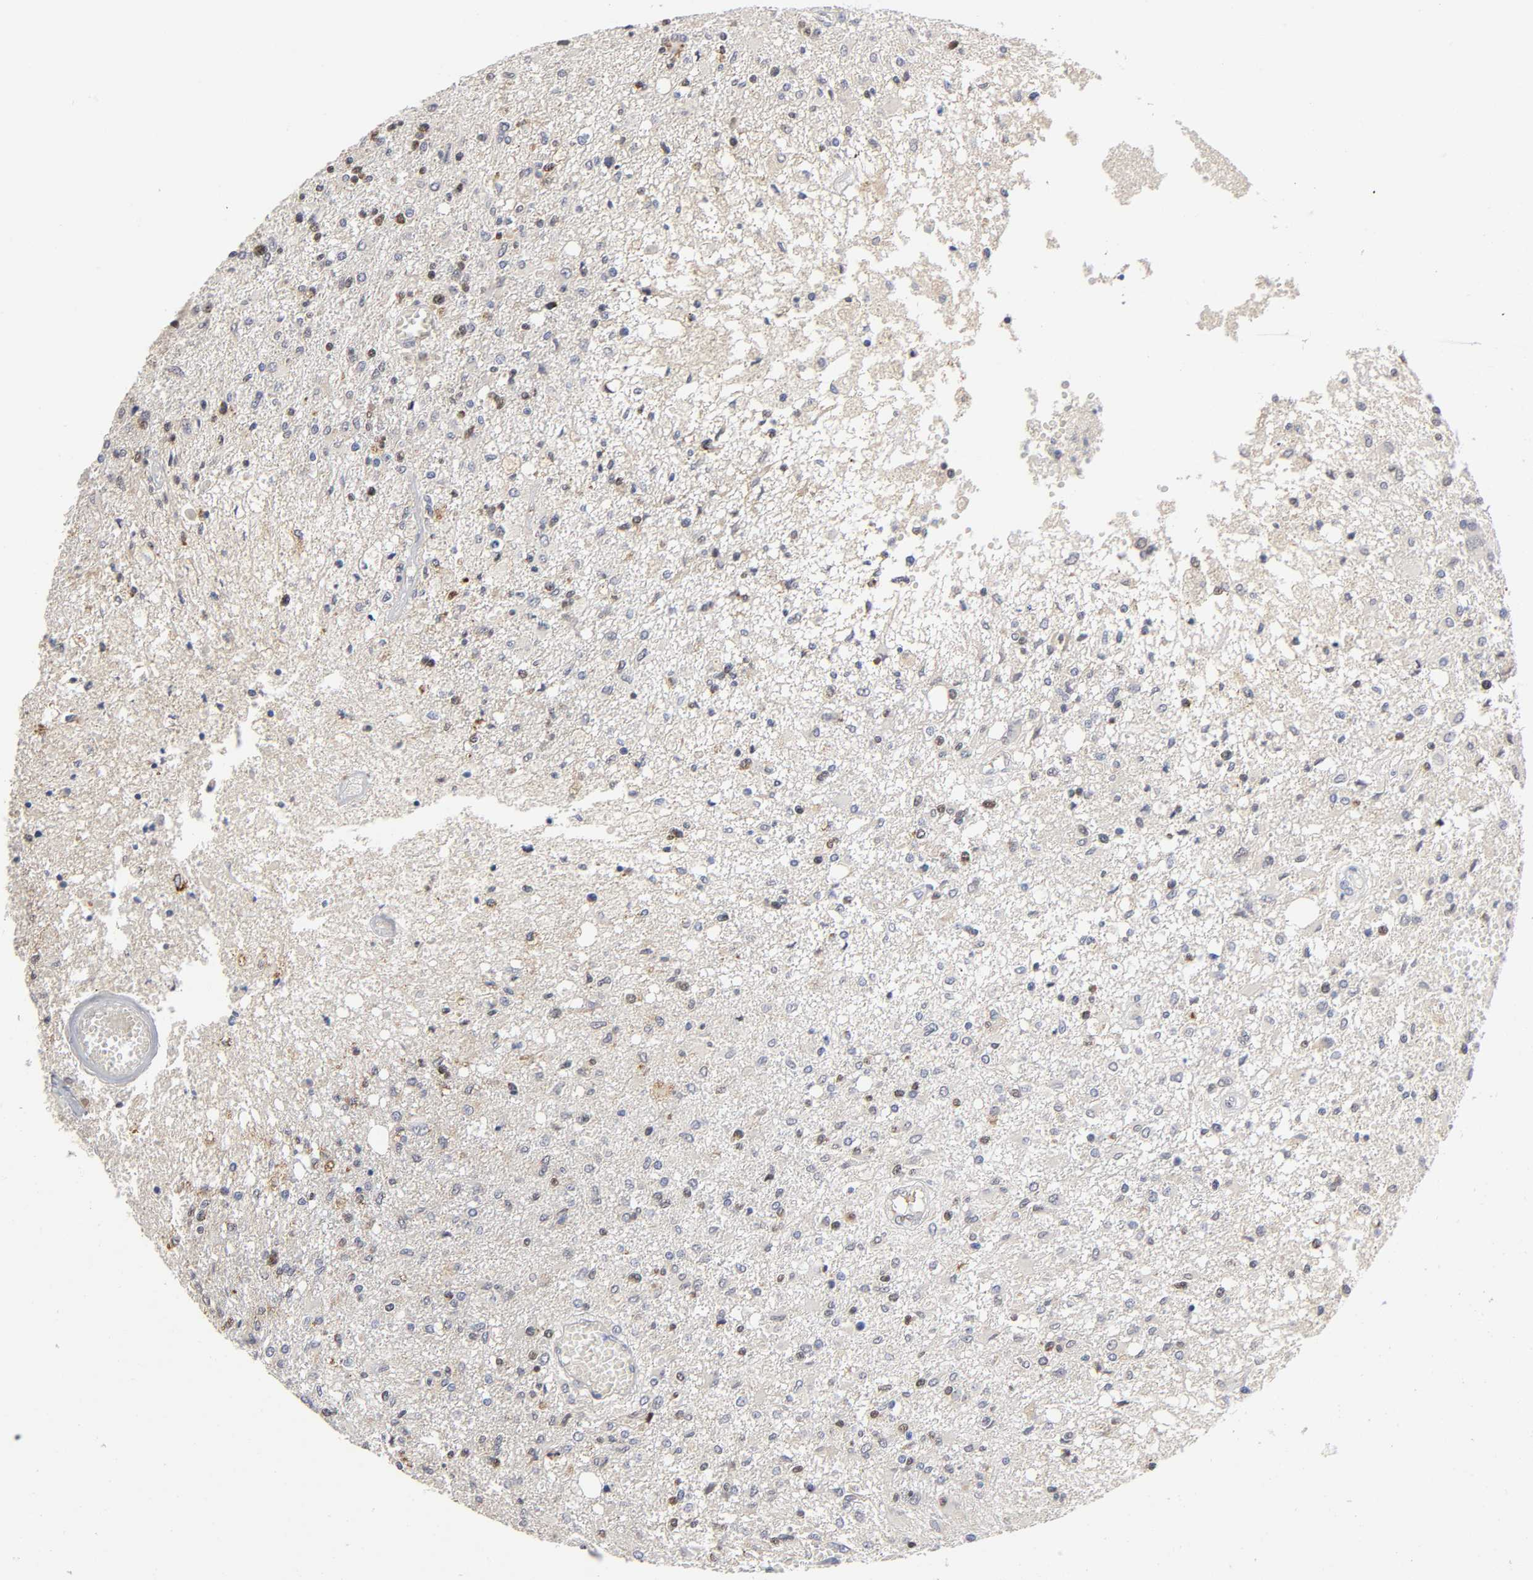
{"staining": {"intensity": "moderate", "quantity": "25%-75%", "location": "cytoplasmic/membranous,nuclear"}, "tissue": "glioma", "cell_type": "Tumor cells", "image_type": "cancer", "snomed": [{"axis": "morphology", "description": "Glioma, malignant, High grade"}, {"axis": "topography", "description": "Cerebral cortex"}], "caption": "The immunohistochemical stain shows moderate cytoplasmic/membranous and nuclear positivity in tumor cells of glioma tissue.", "gene": "NOVA1", "patient": {"sex": "male", "age": 76}}